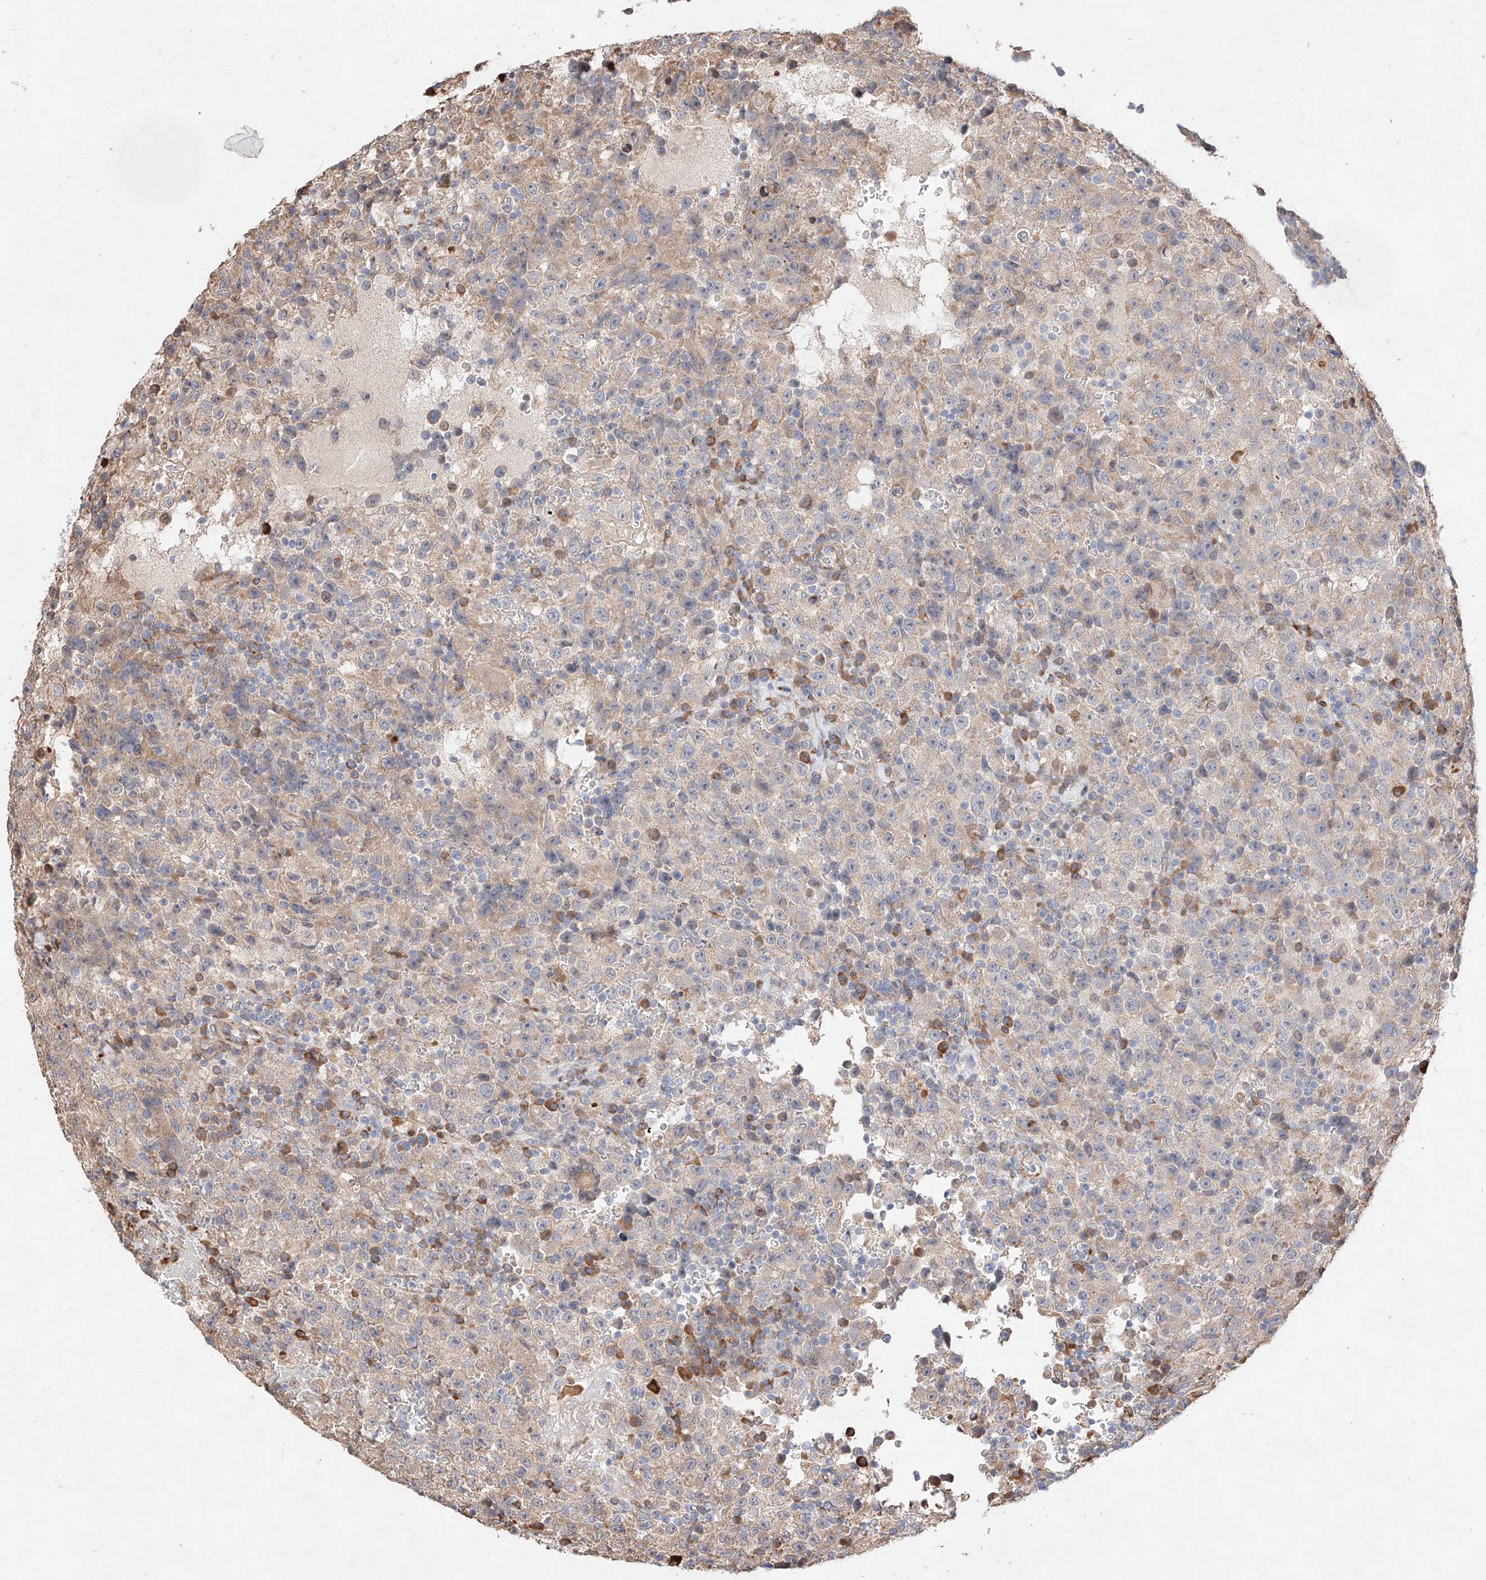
{"staining": {"intensity": "negative", "quantity": "none", "location": "none"}, "tissue": "testis cancer", "cell_type": "Tumor cells", "image_type": "cancer", "snomed": [{"axis": "morphology", "description": "Seminoma, NOS"}, {"axis": "topography", "description": "Testis"}], "caption": "High magnification brightfield microscopy of testis cancer (seminoma) stained with DAB (3,3'-diaminobenzidine) (brown) and counterstained with hematoxylin (blue): tumor cells show no significant expression.", "gene": "ATP9B", "patient": {"sex": "male", "age": 22}}